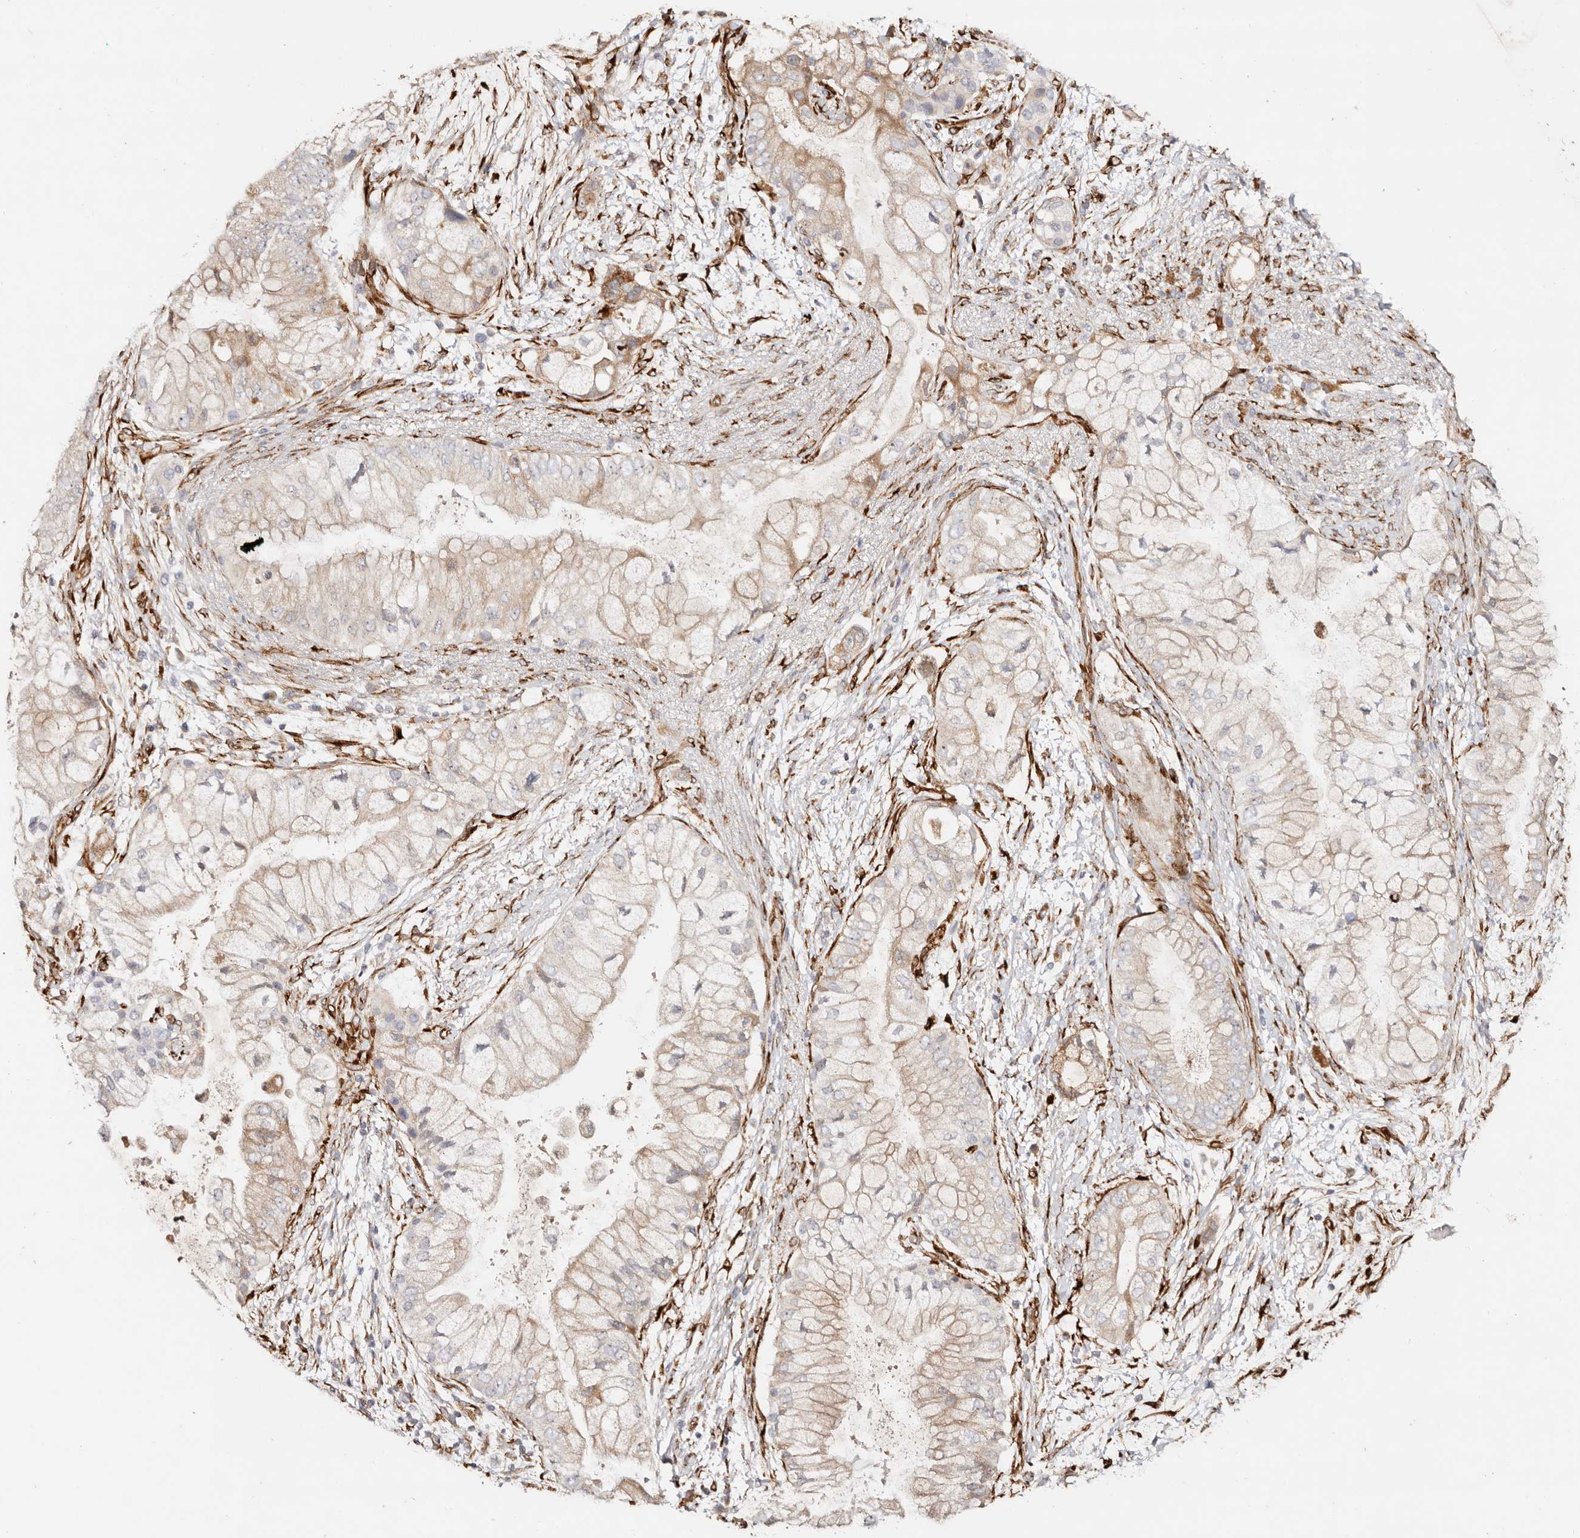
{"staining": {"intensity": "weak", "quantity": ">75%", "location": "cytoplasmic/membranous"}, "tissue": "pancreatic cancer", "cell_type": "Tumor cells", "image_type": "cancer", "snomed": [{"axis": "morphology", "description": "Adenocarcinoma, NOS"}, {"axis": "topography", "description": "Pancreas"}], "caption": "IHC micrograph of human pancreatic adenocarcinoma stained for a protein (brown), which reveals low levels of weak cytoplasmic/membranous positivity in about >75% of tumor cells.", "gene": "SERPINH1", "patient": {"sex": "male", "age": 53}}